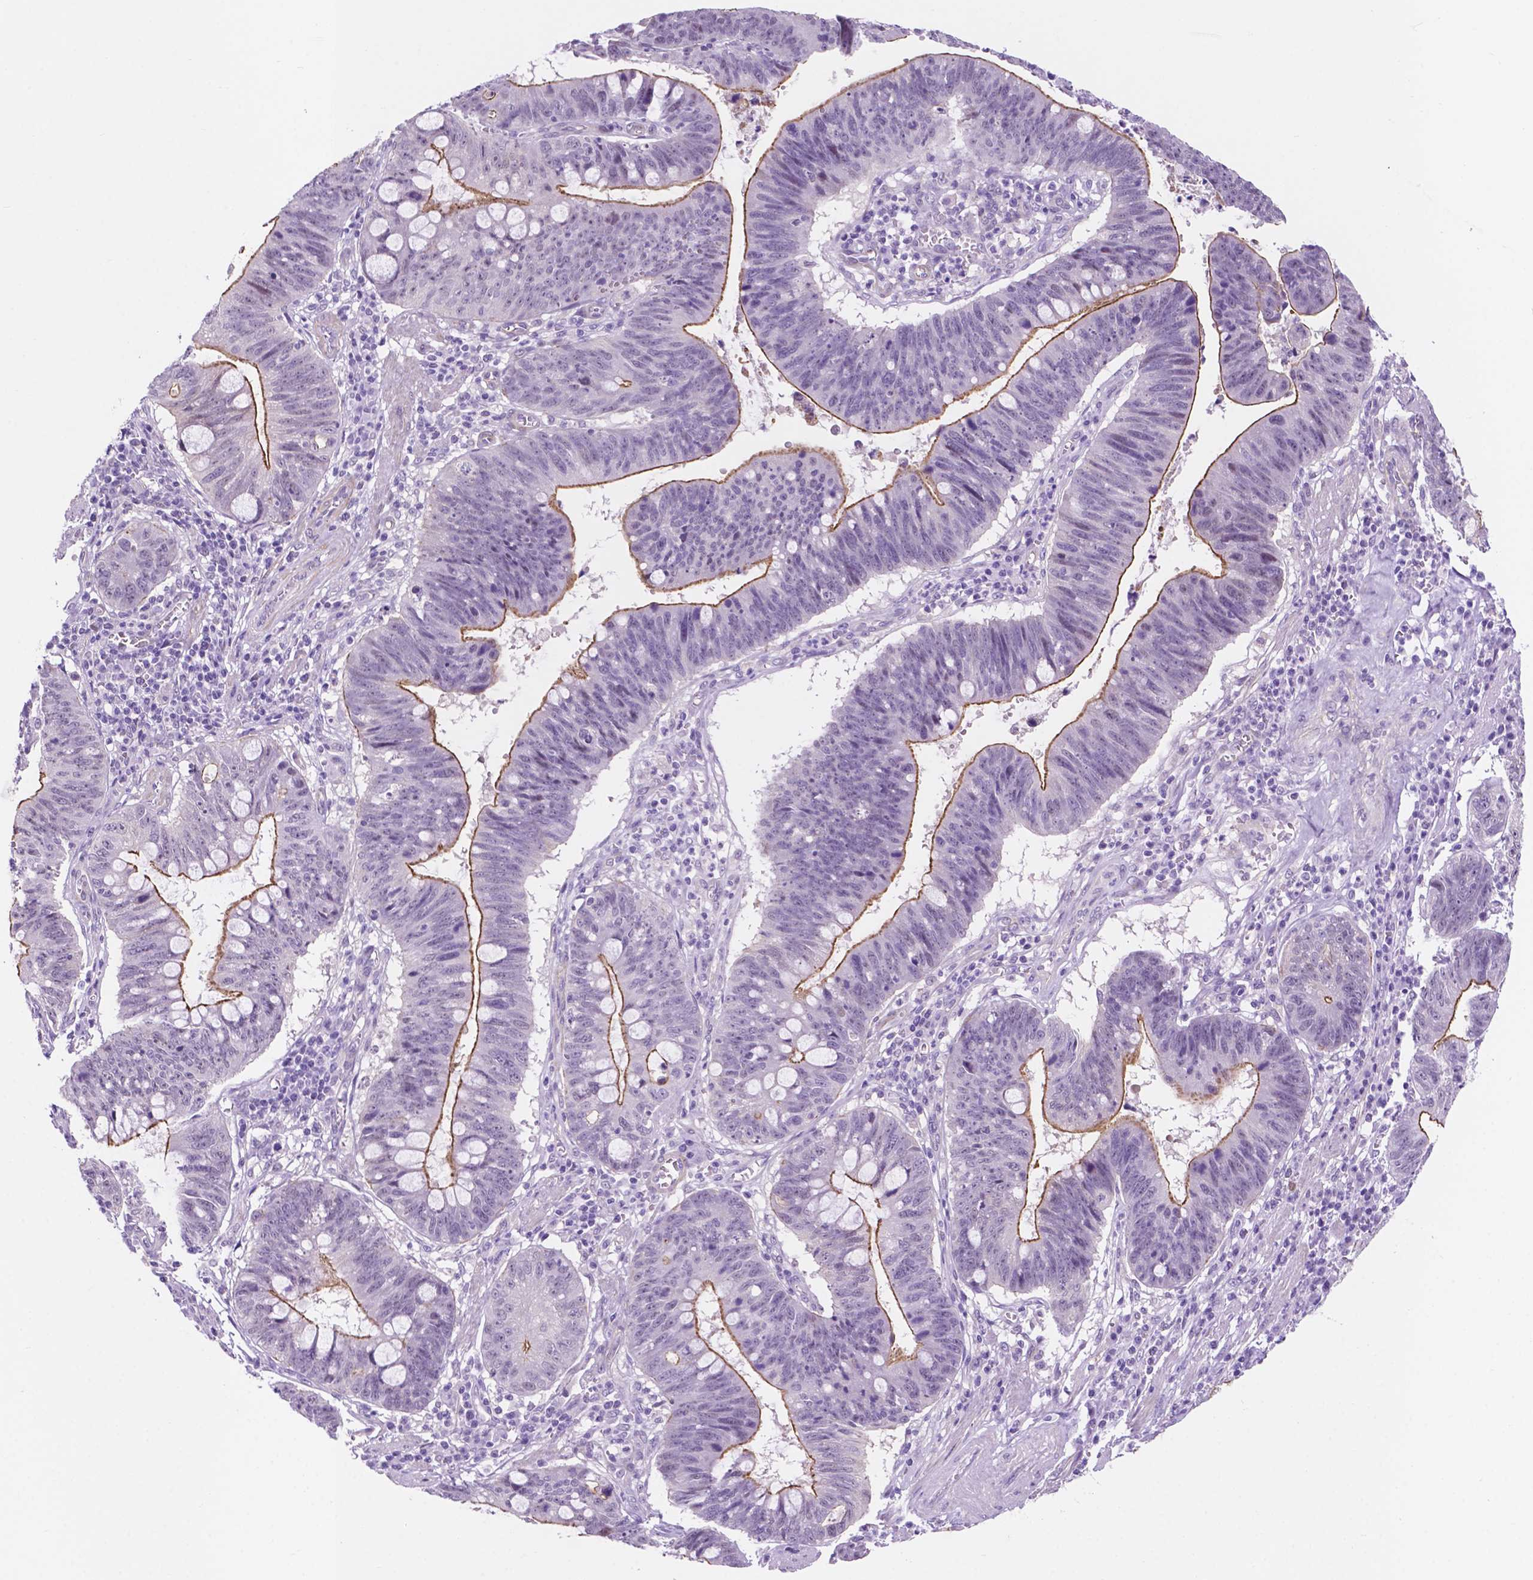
{"staining": {"intensity": "strong", "quantity": "<25%", "location": "cytoplasmic/membranous"}, "tissue": "stomach cancer", "cell_type": "Tumor cells", "image_type": "cancer", "snomed": [{"axis": "morphology", "description": "Adenocarcinoma, NOS"}, {"axis": "topography", "description": "Stomach"}], "caption": "Stomach cancer (adenocarcinoma) tissue exhibits strong cytoplasmic/membranous staining in approximately <25% of tumor cells", "gene": "ACY3", "patient": {"sex": "male", "age": 59}}